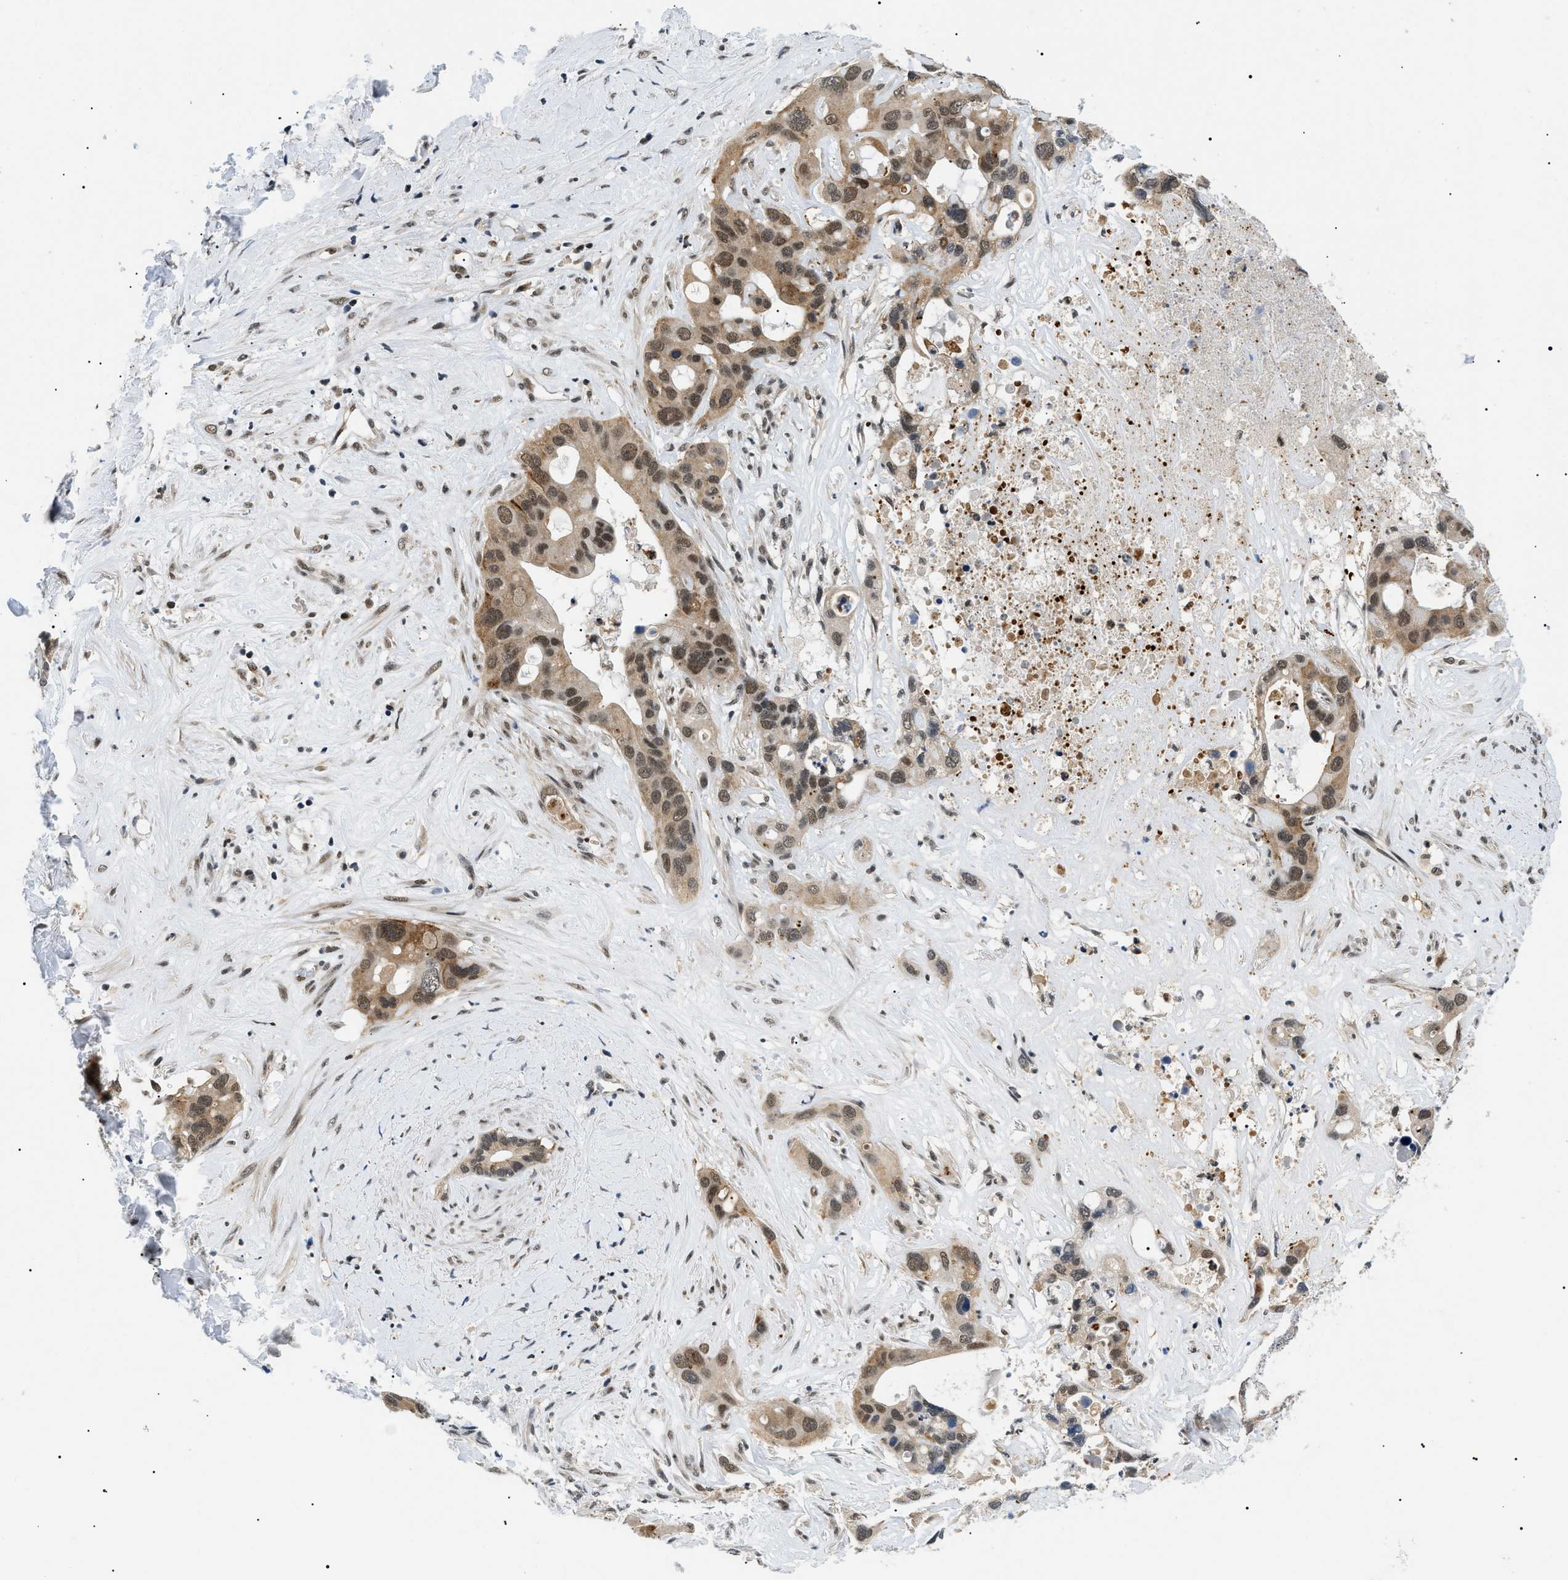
{"staining": {"intensity": "moderate", "quantity": ">75%", "location": "cytoplasmic/membranous,nuclear"}, "tissue": "liver cancer", "cell_type": "Tumor cells", "image_type": "cancer", "snomed": [{"axis": "morphology", "description": "Cholangiocarcinoma"}, {"axis": "topography", "description": "Liver"}], "caption": "Human liver cancer (cholangiocarcinoma) stained for a protein (brown) displays moderate cytoplasmic/membranous and nuclear positive staining in approximately >75% of tumor cells.", "gene": "RBM15", "patient": {"sex": "female", "age": 65}}